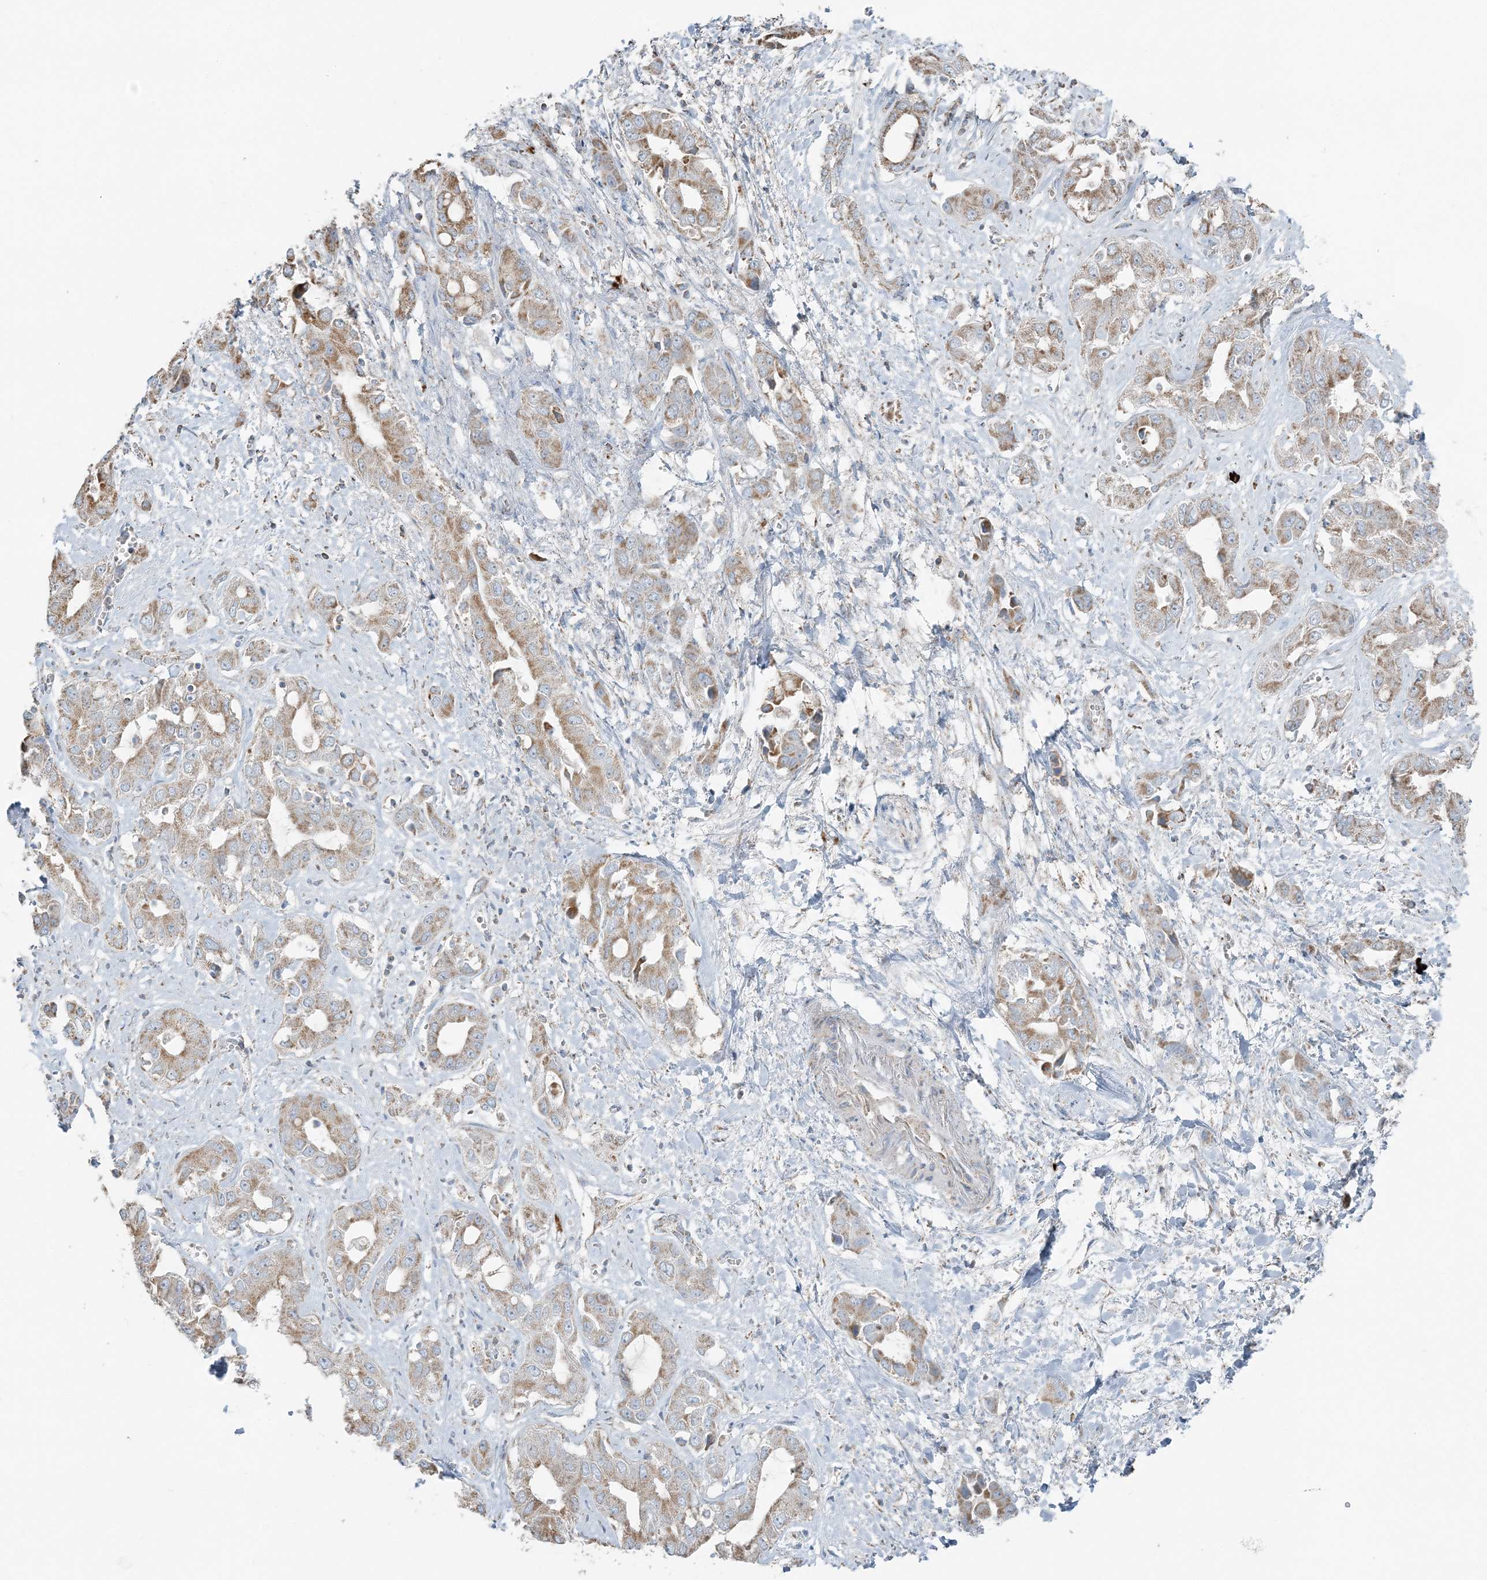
{"staining": {"intensity": "moderate", "quantity": ">75%", "location": "cytoplasmic/membranous"}, "tissue": "liver cancer", "cell_type": "Tumor cells", "image_type": "cancer", "snomed": [{"axis": "morphology", "description": "Cholangiocarcinoma"}, {"axis": "topography", "description": "Liver"}], "caption": "Immunohistochemistry micrograph of liver cholangiocarcinoma stained for a protein (brown), which exhibits medium levels of moderate cytoplasmic/membranous staining in about >75% of tumor cells.", "gene": "SLC22A16", "patient": {"sex": "female", "age": 52}}